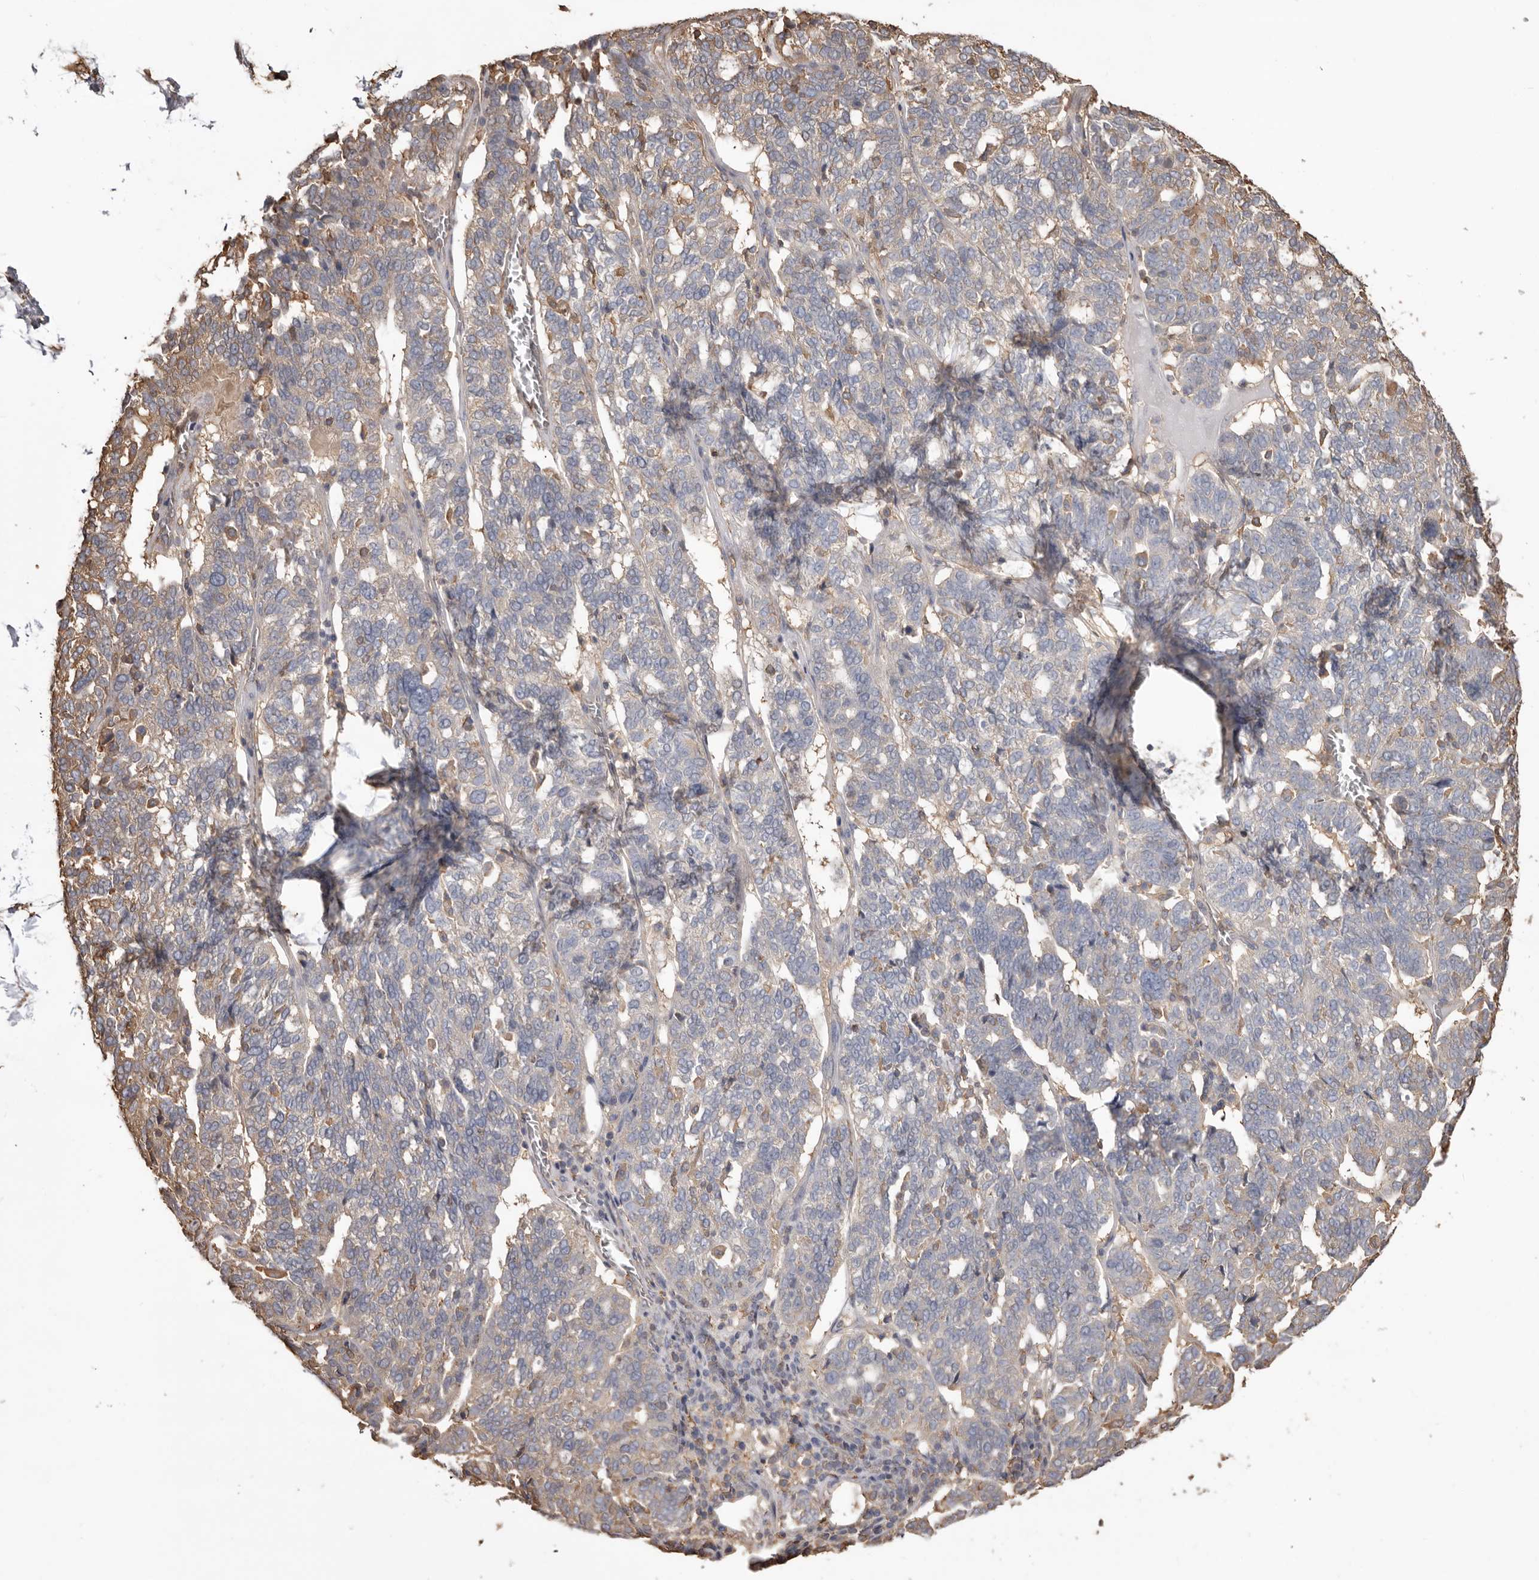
{"staining": {"intensity": "moderate", "quantity": "<25%", "location": "cytoplasmic/membranous"}, "tissue": "ovarian cancer", "cell_type": "Tumor cells", "image_type": "cancer", "snomed": [{"axis": "morphology", "description": "Cystadenocarcinoma, serous, NOS"}, {"axis": "topography", "description": "Ovary"}], "caption": "Moderate cytoplasmic/membranous expression is seen in about <25% of tumor cells in ovarian cancer. The staining was performed using DAB (3,3'-diaminobenzidine), with brown indicating positive protein expression. Nuclei are stained blue with hematoxylin.", "gene": "PKM", "patient": {"sex": "female", "age": 59}}